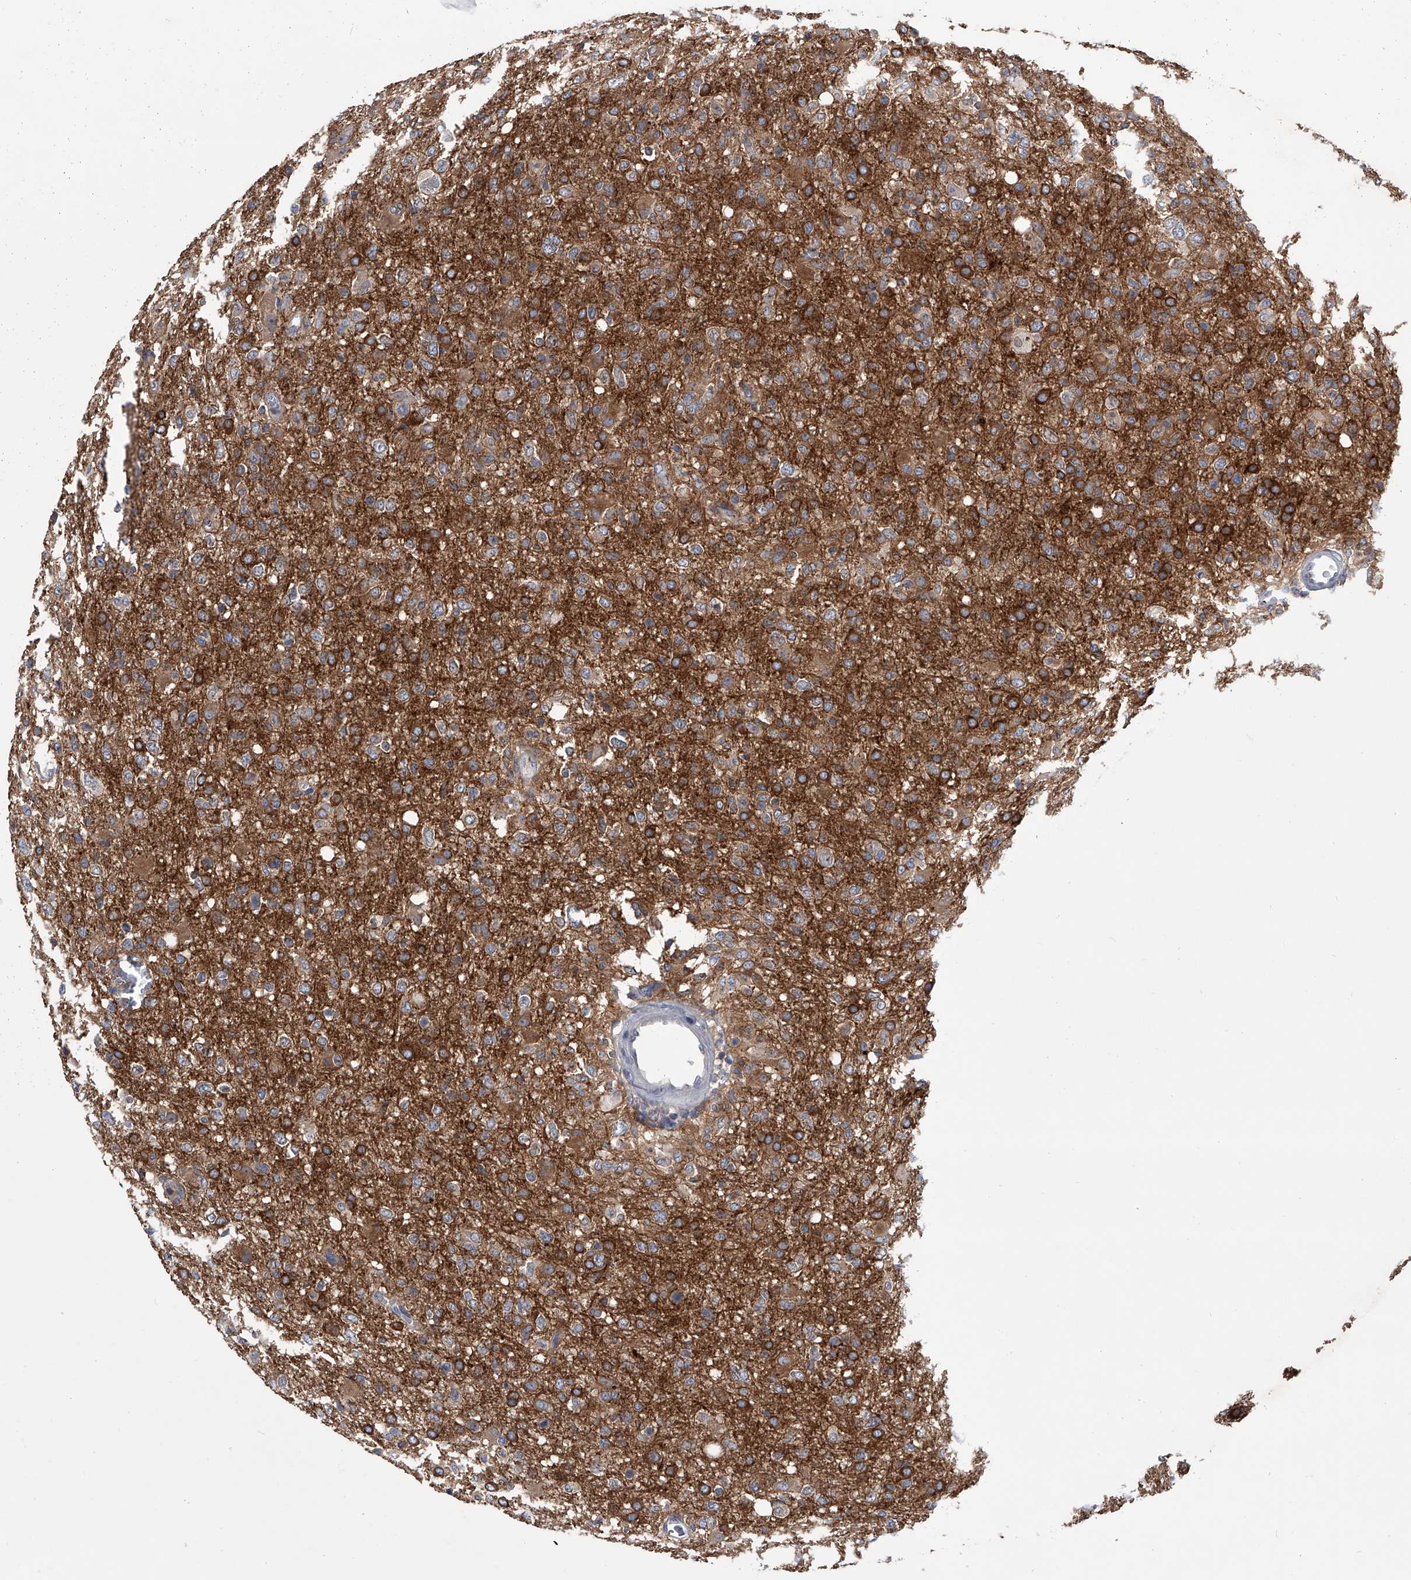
{"staining": {"intensity": "moderate", "quantity": "<25%", "location": "cytoplasmic/membranous"}, "tissue": "glioma", "cell_type": "Tumor cells", "image_type": "cancer", "snomed": [{"axis": "morphology", "description": "Glioma, malignant, High grade"}, {"axis": "topography", "description": "Brain"}], "caption": "Brown immunohistochemical staining in human glioma demonstrates moderate cytoplasmic/membranous staining in about <25% of tumor cells.", "gene": "MAP4K3", "patient": {"sex": "female", "age": 57}}